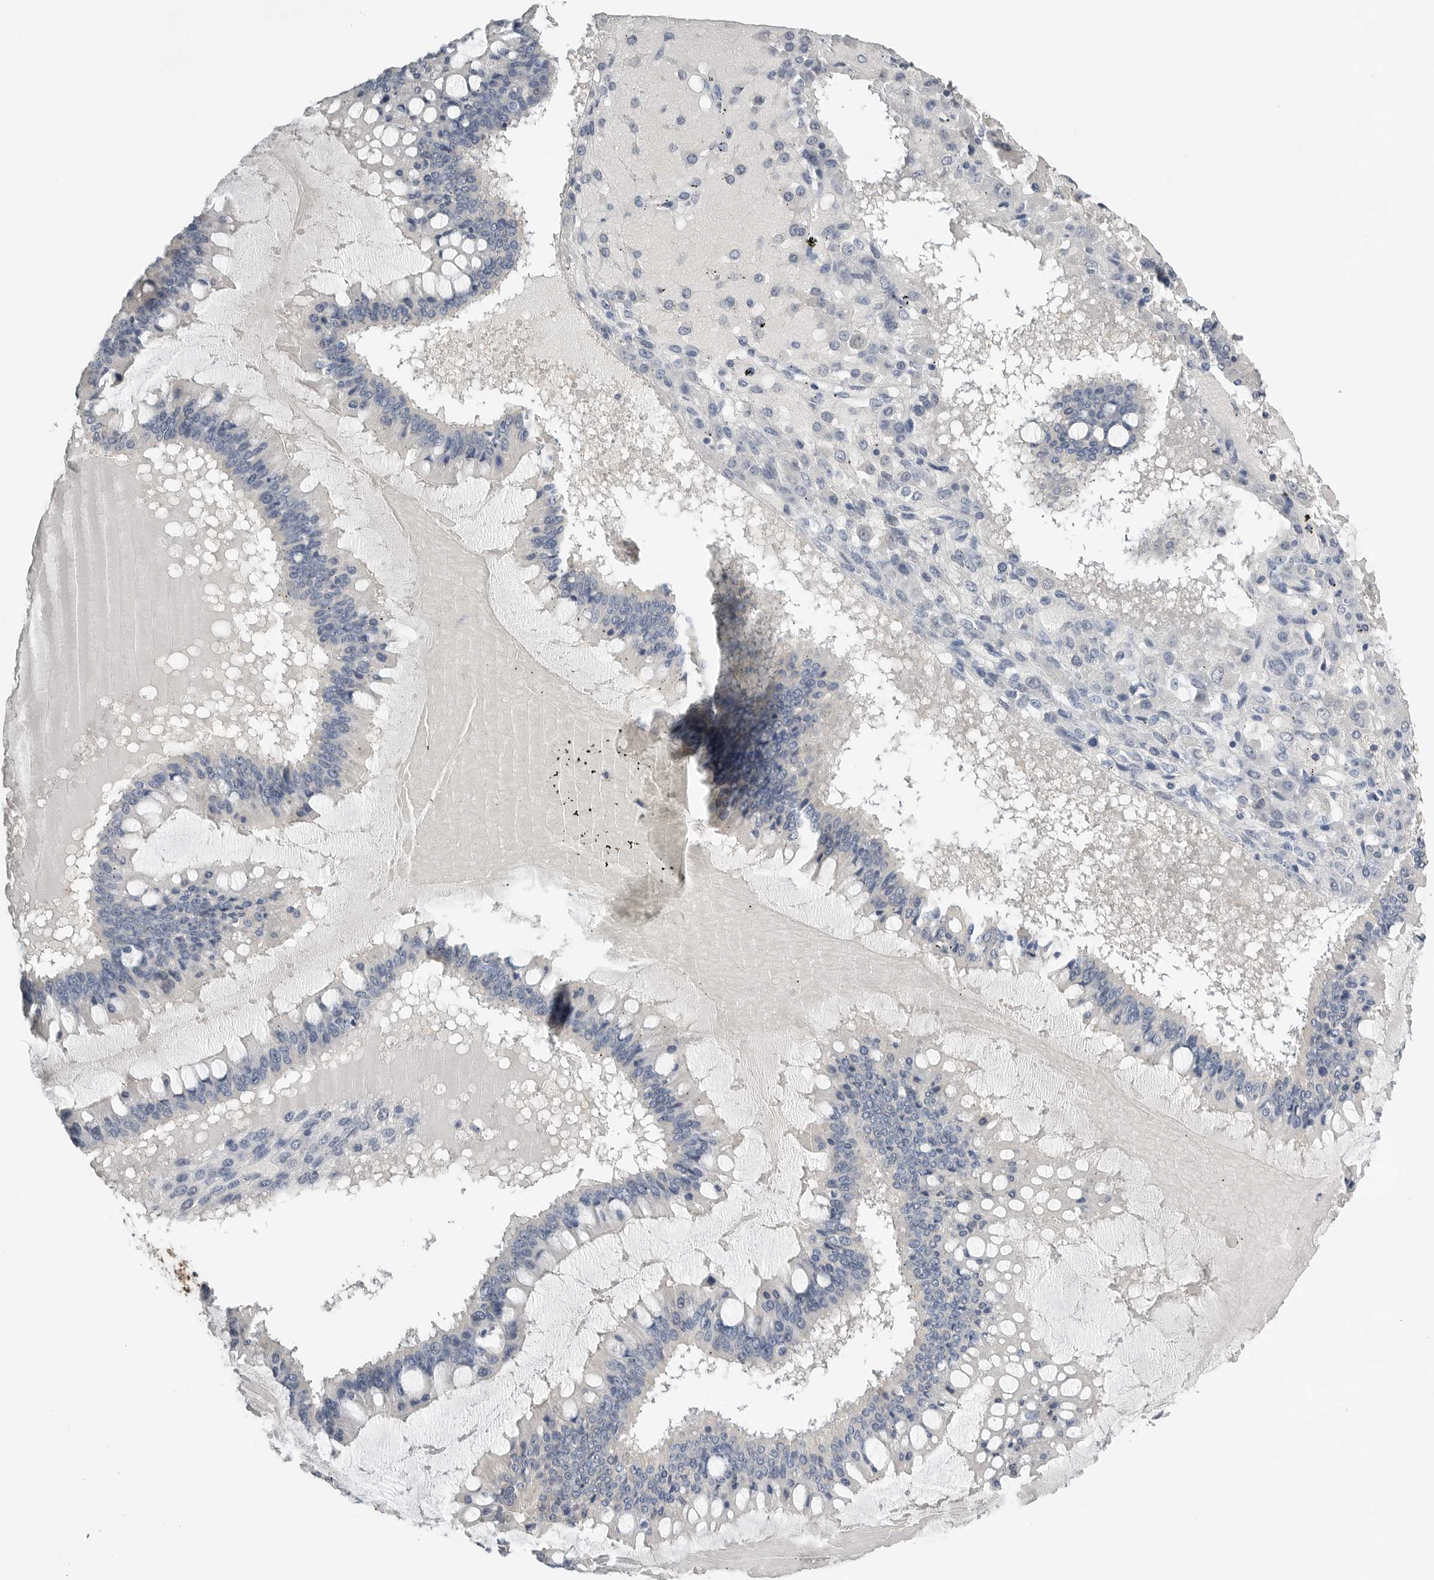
{"staining": {"intensity": "negative", "quantity": "none", "location": "none"}, "tissue": "ovarian cancer", "cell_type": "Tumor cells", "image_type": "cancer", "snomed": [{"axis": "morphology", "description": "Cystadenocarcinoma, mucinous, NOS"}, {"axis": "topography", "description": "Ovary"}], "caption": "The immunohistochemistry image has no significant expression in tumor cells of mucinous cystadenocarcinoma (ovarian) tissue. The staining is performed using DAB (3,3'-diaminobenzidine) brown chromogen with nuclei counter-stained in using hematoxylin.", "gene": "FABP6", "patient": {"sex": "female", "age": 73}}